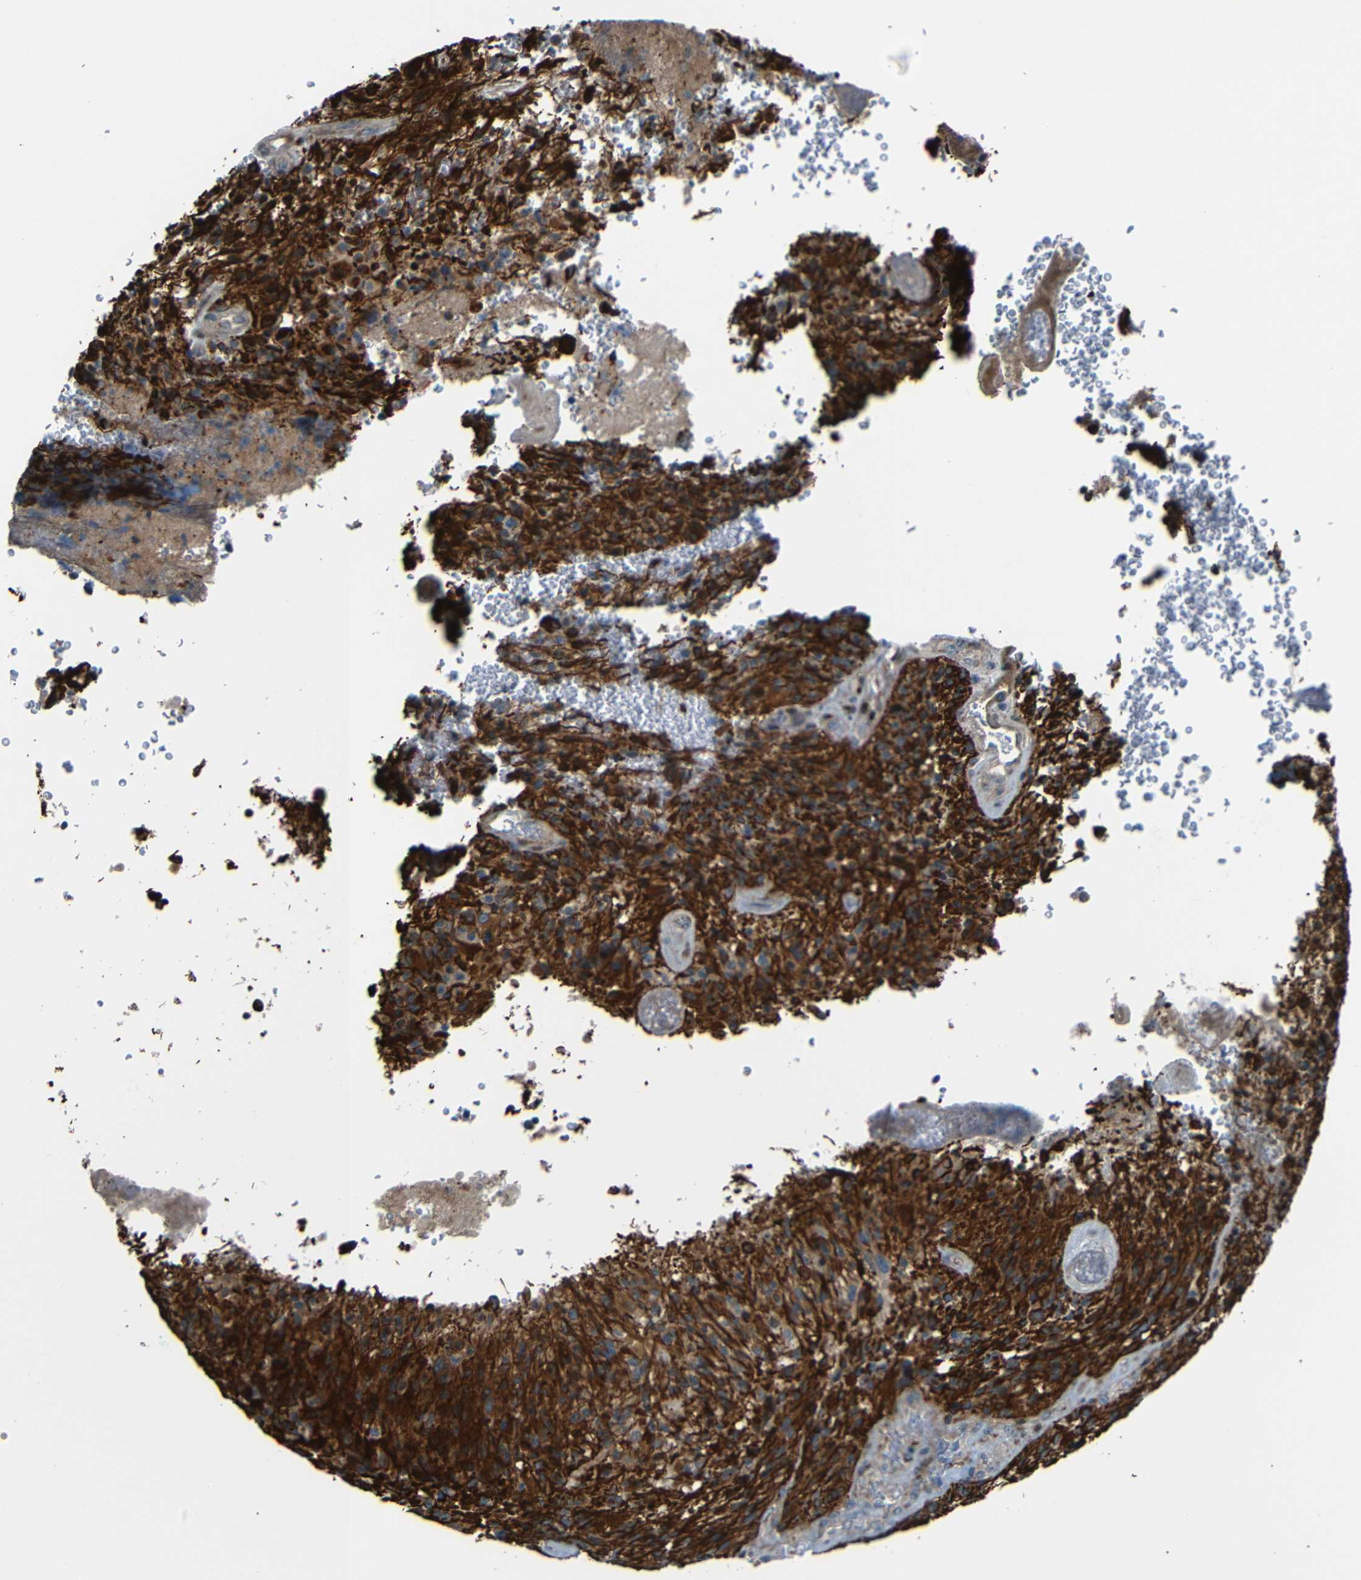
{"staining": {"intensity": "strong", "quantity": ">75%", "location": "cytoplasmic/membranous"}, "tissue": "glioma", "cell_type": "Tumor cells", "image_type": "cancer", "snomed": [{"axis": "morphology", "description": "Normal tissue, NOS"}, {"axis": "morphology", "description": "Glioma, malignant, High grade"}, {"axis": "topography", "description": "Cerebral cortex"}], "caption": "Immunohistochemistry (IHC) histopathology image of neoplastic tissue: human glioma stained using IHC reveals high levels of strong protein expression localized specifically in the cytoplasmic/membranous of tumor cells, appearing as a cytoplasmic/membranous brown color.", "gene": "AKAP9", "patient": {"sex": "male", "age": 56}}